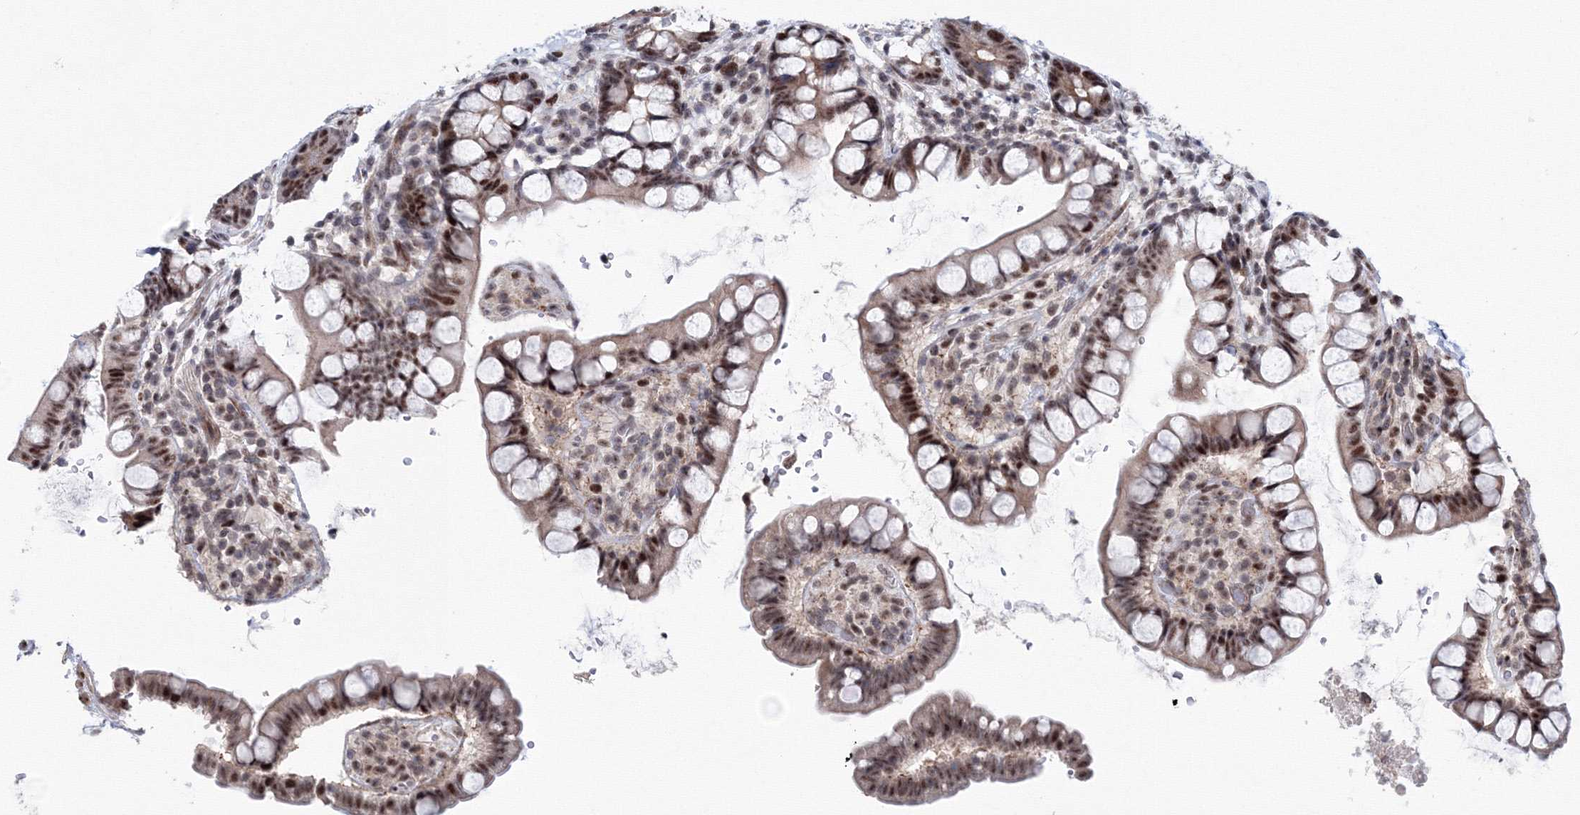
{"staining": {"intensity": "strong", "quantity": "25%-75%", "location": "nuclear"}, "tissue": "small intestine", "cell_type": "Glandular cells", "image_type": "normal", "snomed": [{"axis": "morphology", "description": "Normal tissue, NOS"}, {"axis": "topography", "description": "Smooth muscle"}, {"axis": "topography", "description": "Small intestine"}], "caption": "Brown immunohistochemical staining in benign human small intestine exhibits strong nuclear positivity in about 25%-75% of glandular cells. The protein is shown in brown color, while the nuclei are stained blue.", "gene": "TATDN2", "patient": {"sex": "female", "age": 84}}